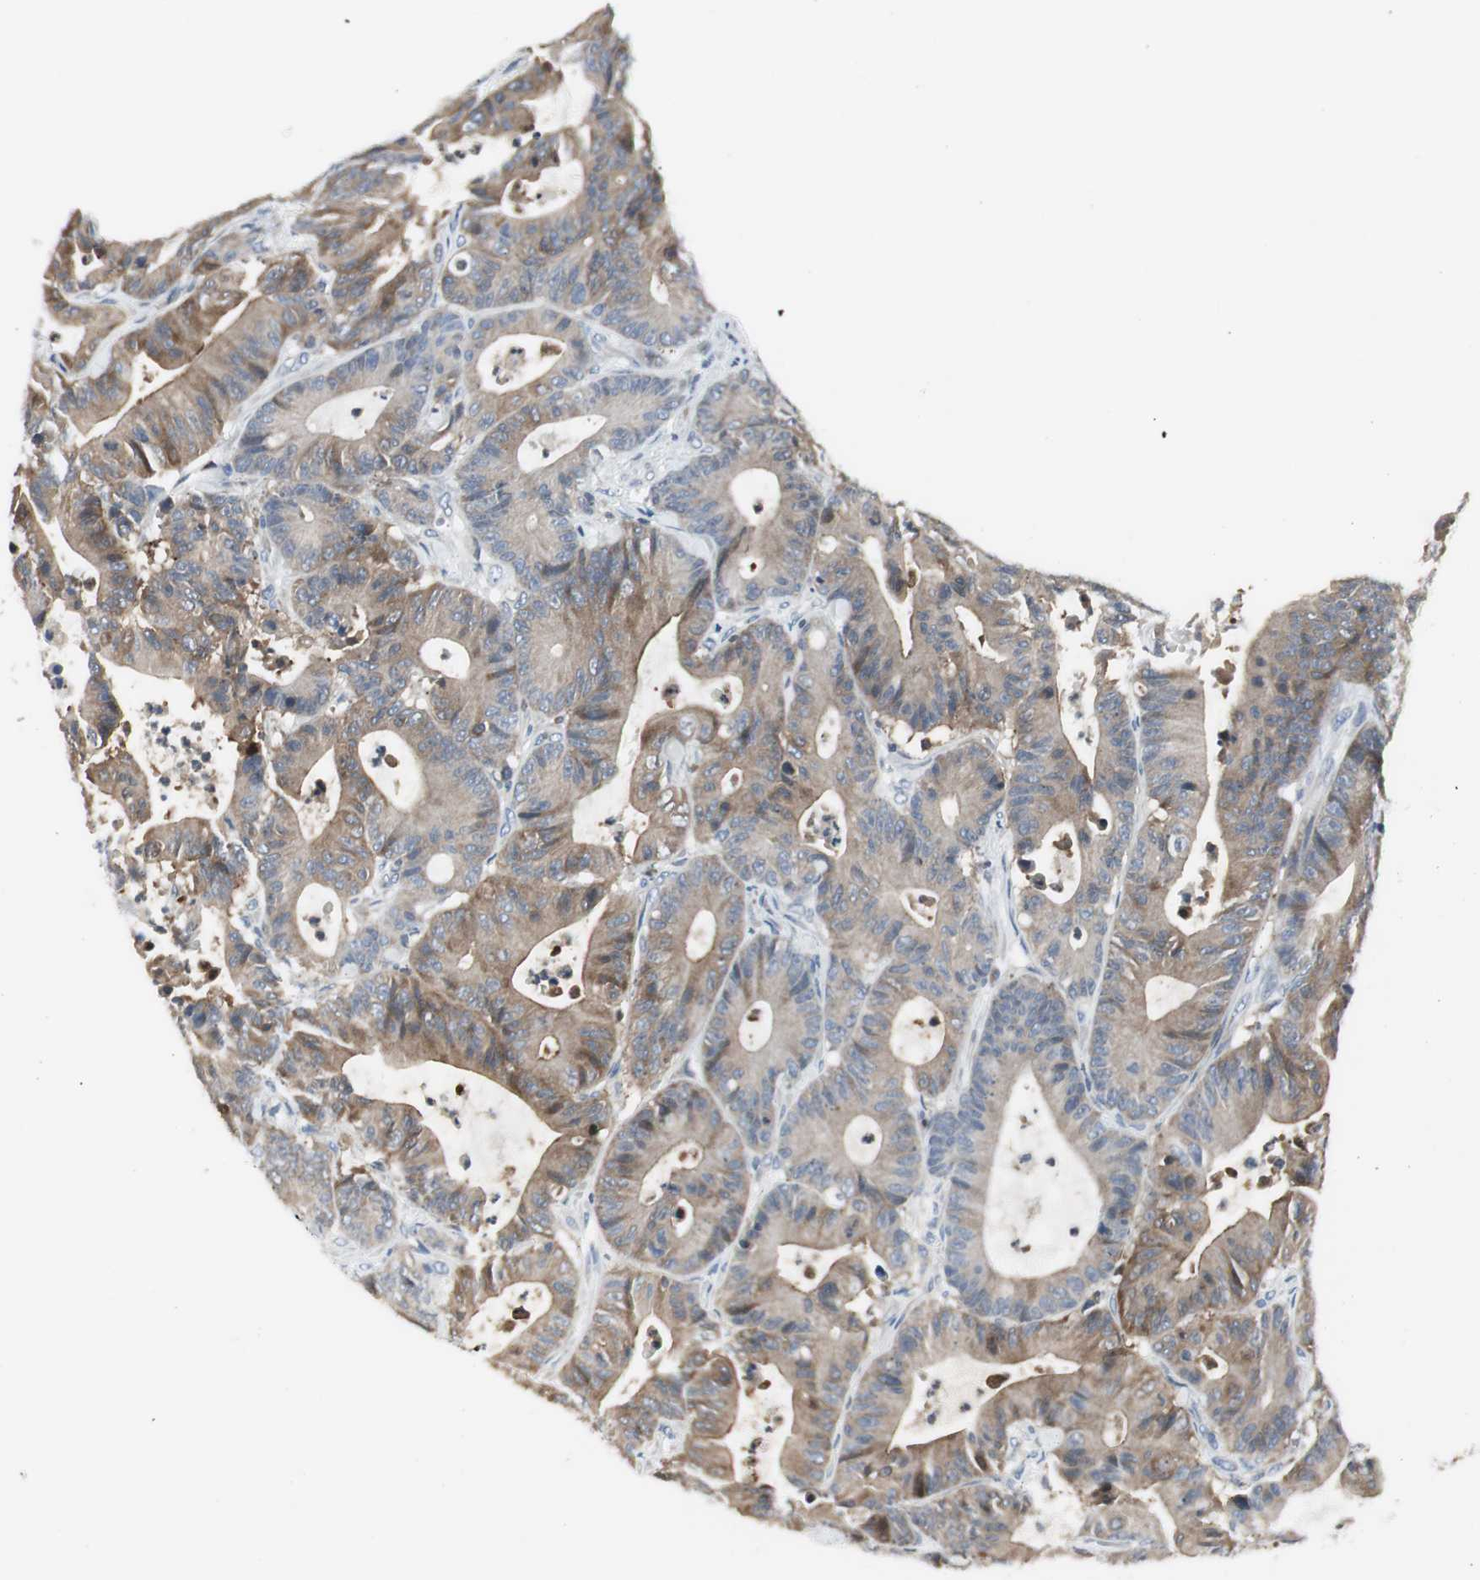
{"staining": {"intensity": "moderate", "quantity": ">75%", "location": "cytoplasmic/membranous"}, "tissue": "colorectal cancer", "cell_type": "Tumor cells", "image_type": "cancer", "snomed": [{"axis": "morphology", "description": "Adenocarcinoma, NOS"}, {"axis": "topography", "description": "Colon"}], "caption": "Adenocarcinoma (colorectal) was stained to show a protein in brown. There is medium levels of moderate cytoplasmic/membranous positivity in approximately >75% of tumor cells. The staining was performed using DAB to visualize the protein expression in brown, while the nuclei were stained in blue with hematoxylin (Magnification: 20x).", "gene": "SLC9A3R1", "patient": {"sex": "female", "age": 84}}